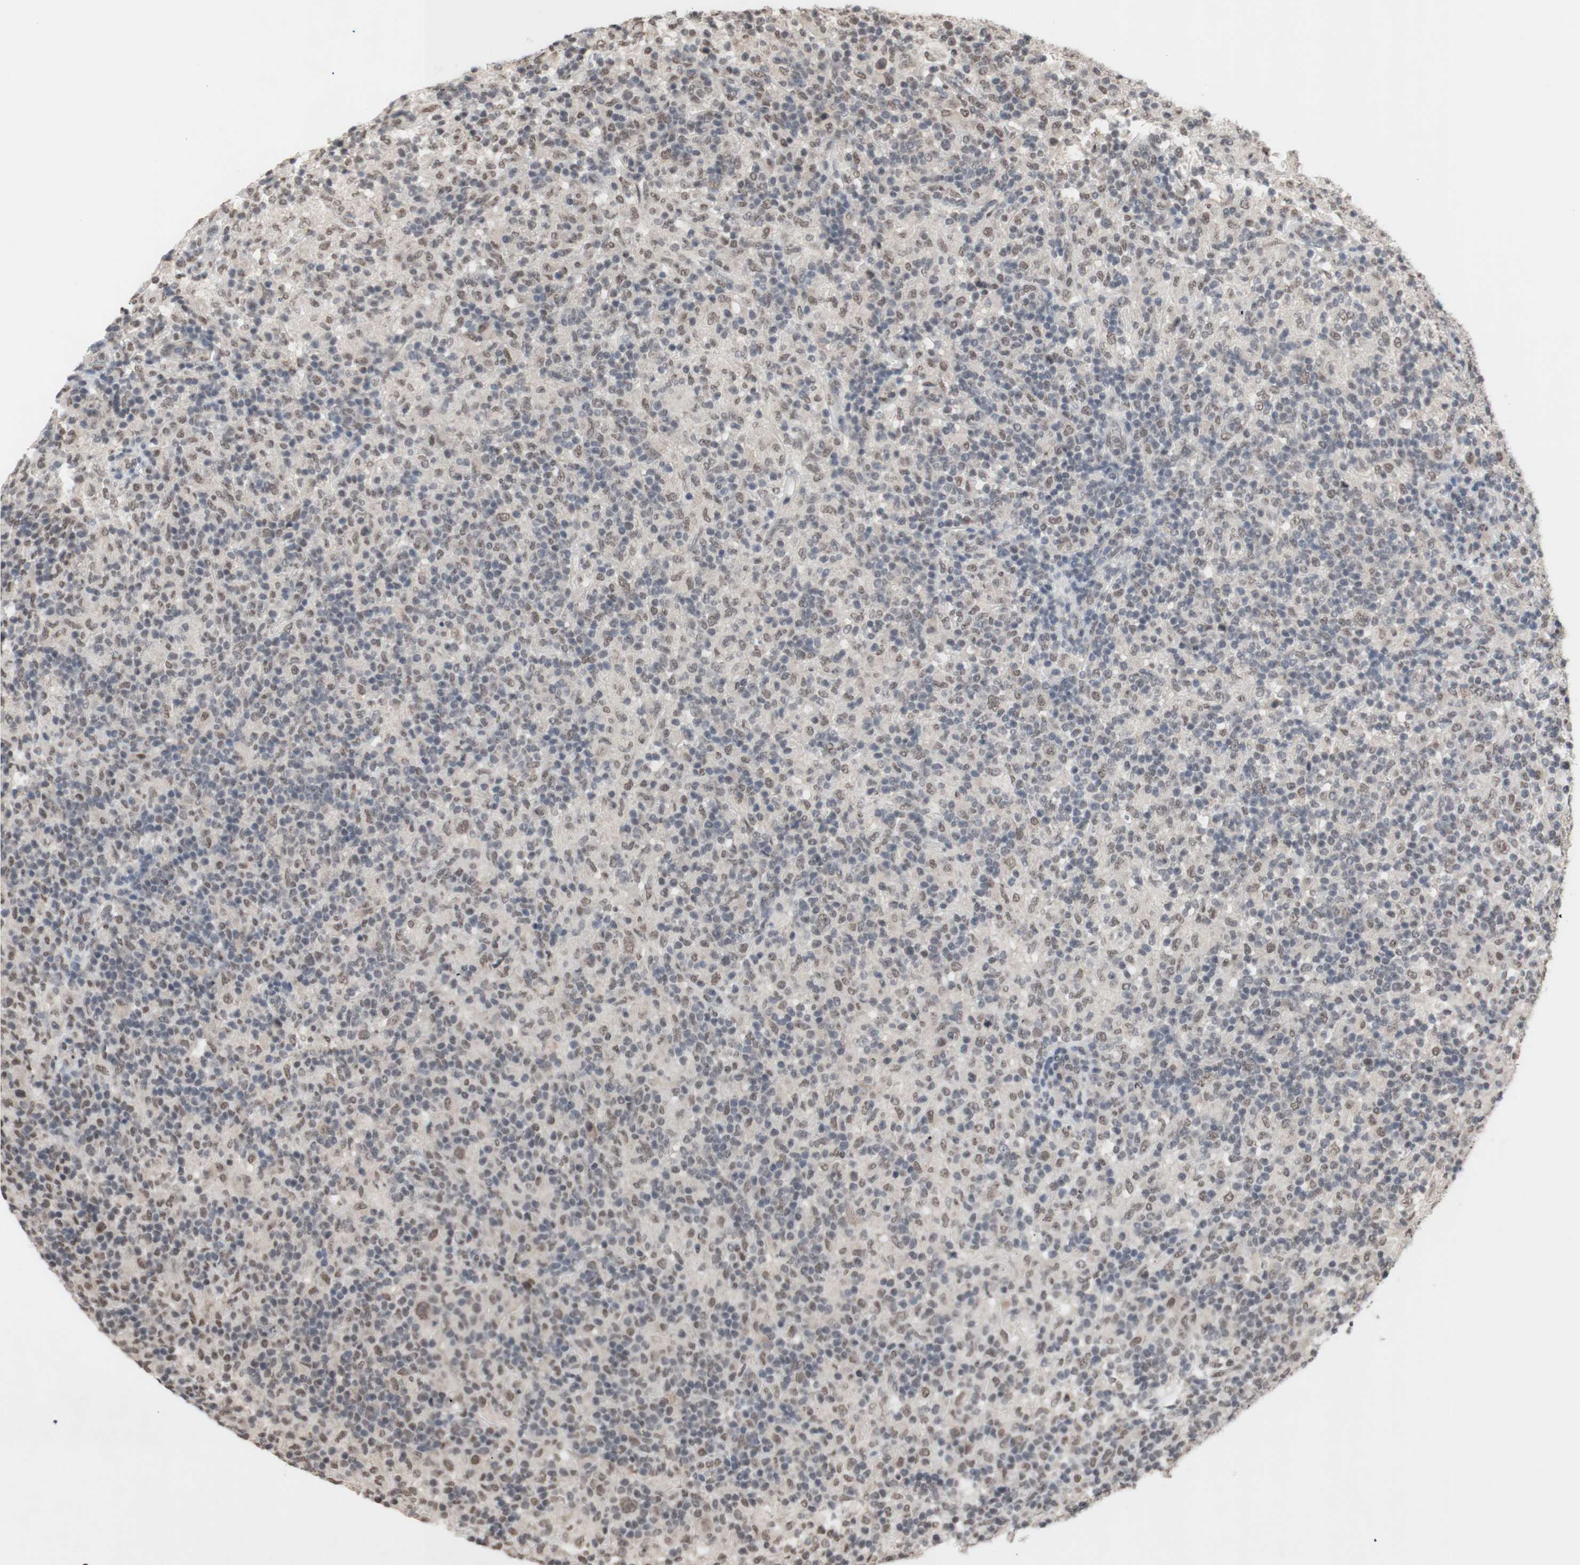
{"staining": {"intensity": "weak", "quantity": "25%-75%", "location": "nuclear"}, "tissue": "lymphoma", "cell_type": "Tumor cells", "image_type": "cancer", "snomed": [{"axis": "morphology", "description": "Hodgkin's disease, NOS"}, {"axis": "topography", "description": "Lymph node"}], "caption": "IHC of lymphoma shows low levels of weak nuclear positivity in approximately 25%-75% of tumor cells.", "gene": "SFPQ", "patient": {"sex": "male", "age": 70}}